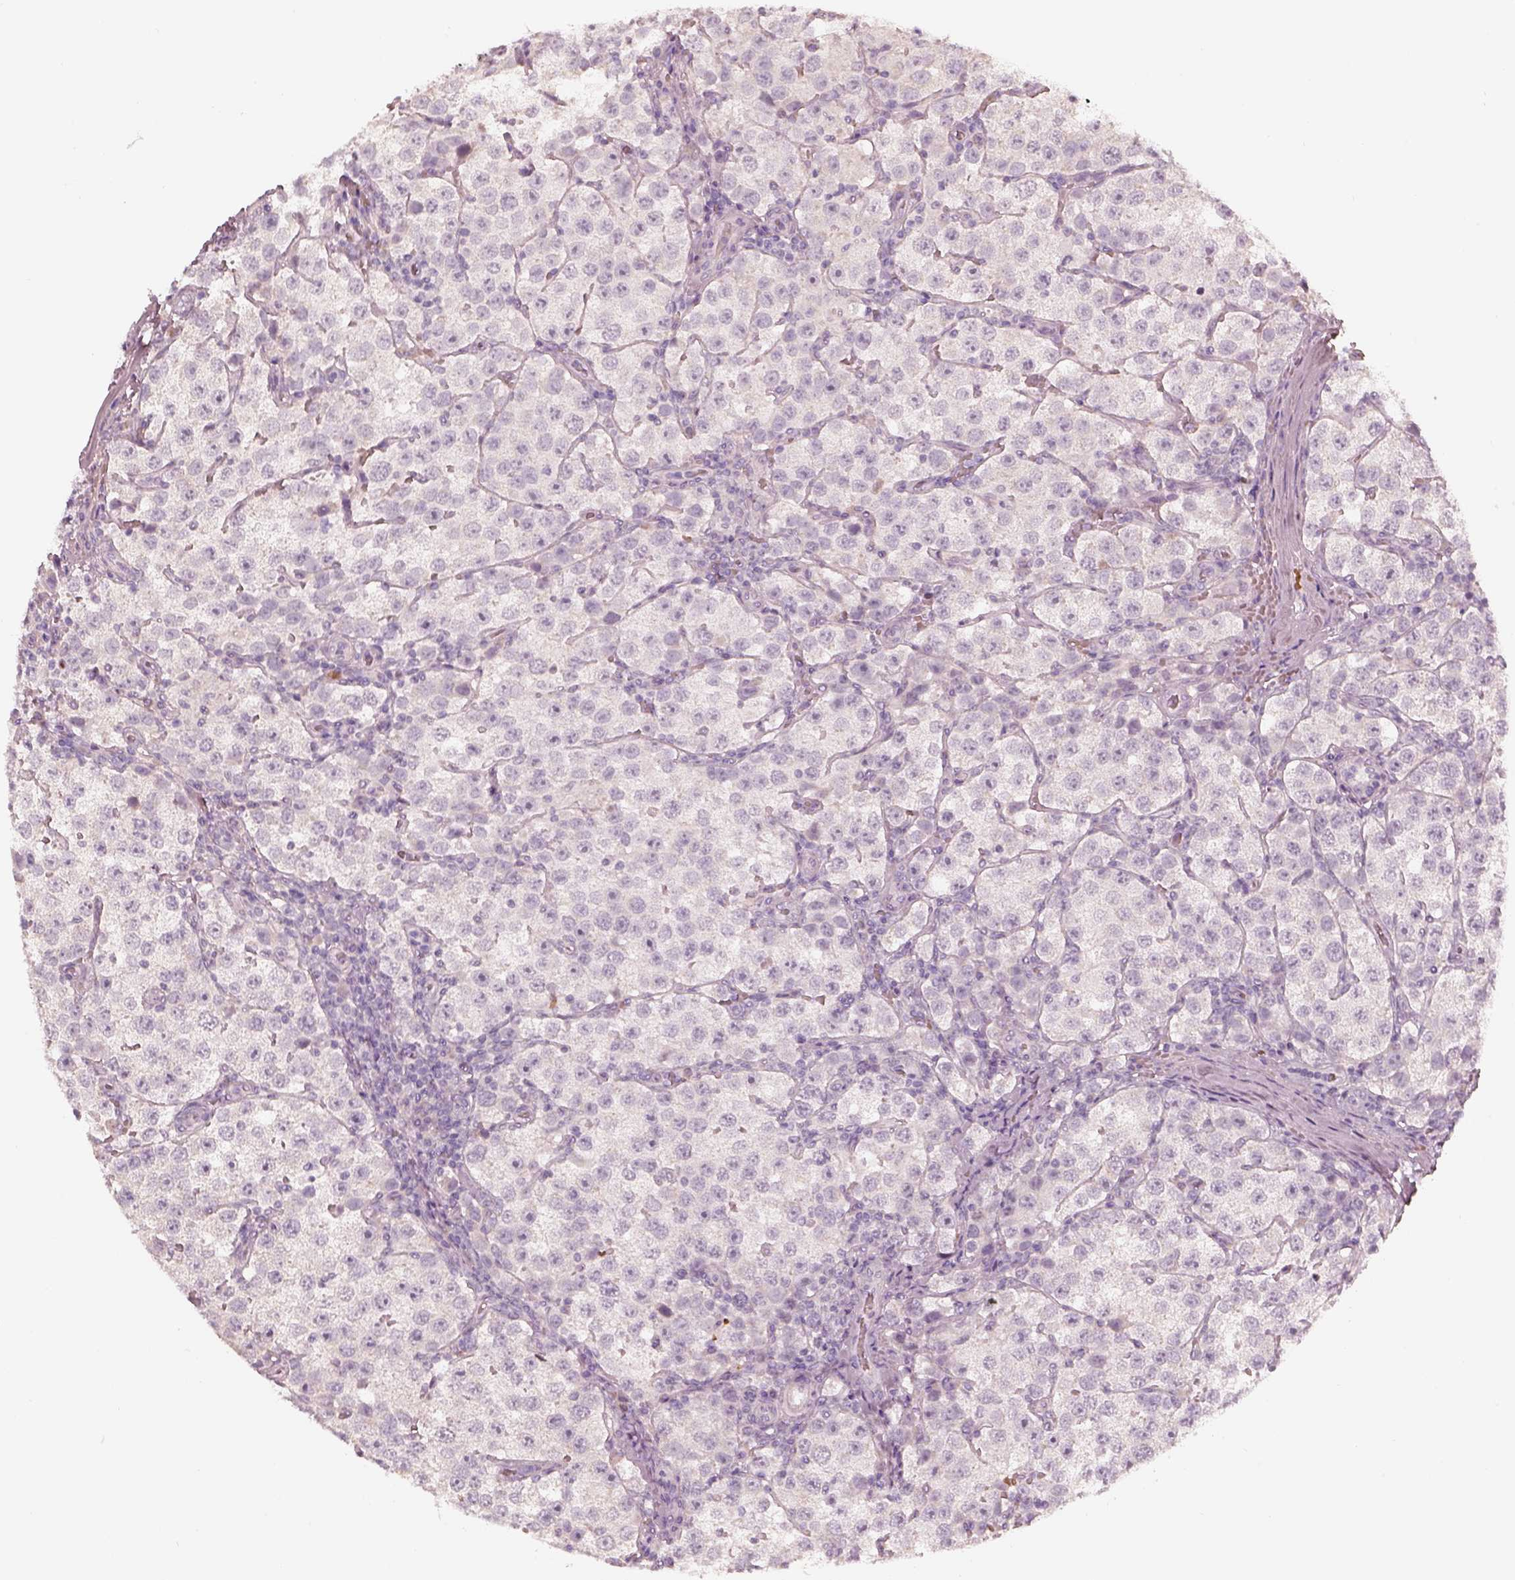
{"staining": {"intensity": "negative", "quantity": "none", "location": "none"}, "tissue": "testis cancer", "cell_type": "Tumor cells", "image_type": "cancer", "snomed": [{"axis": "morphology", "description": "Seminoma, NOS"}, {"axis": "topography", "description": "Testis"}], "caption": "An image of testis seminoma stained for a protein exhibits no brown staining in tumor cells.", "gene": "ANKLE1", "patient": {"sex": "male", "age": 37}}